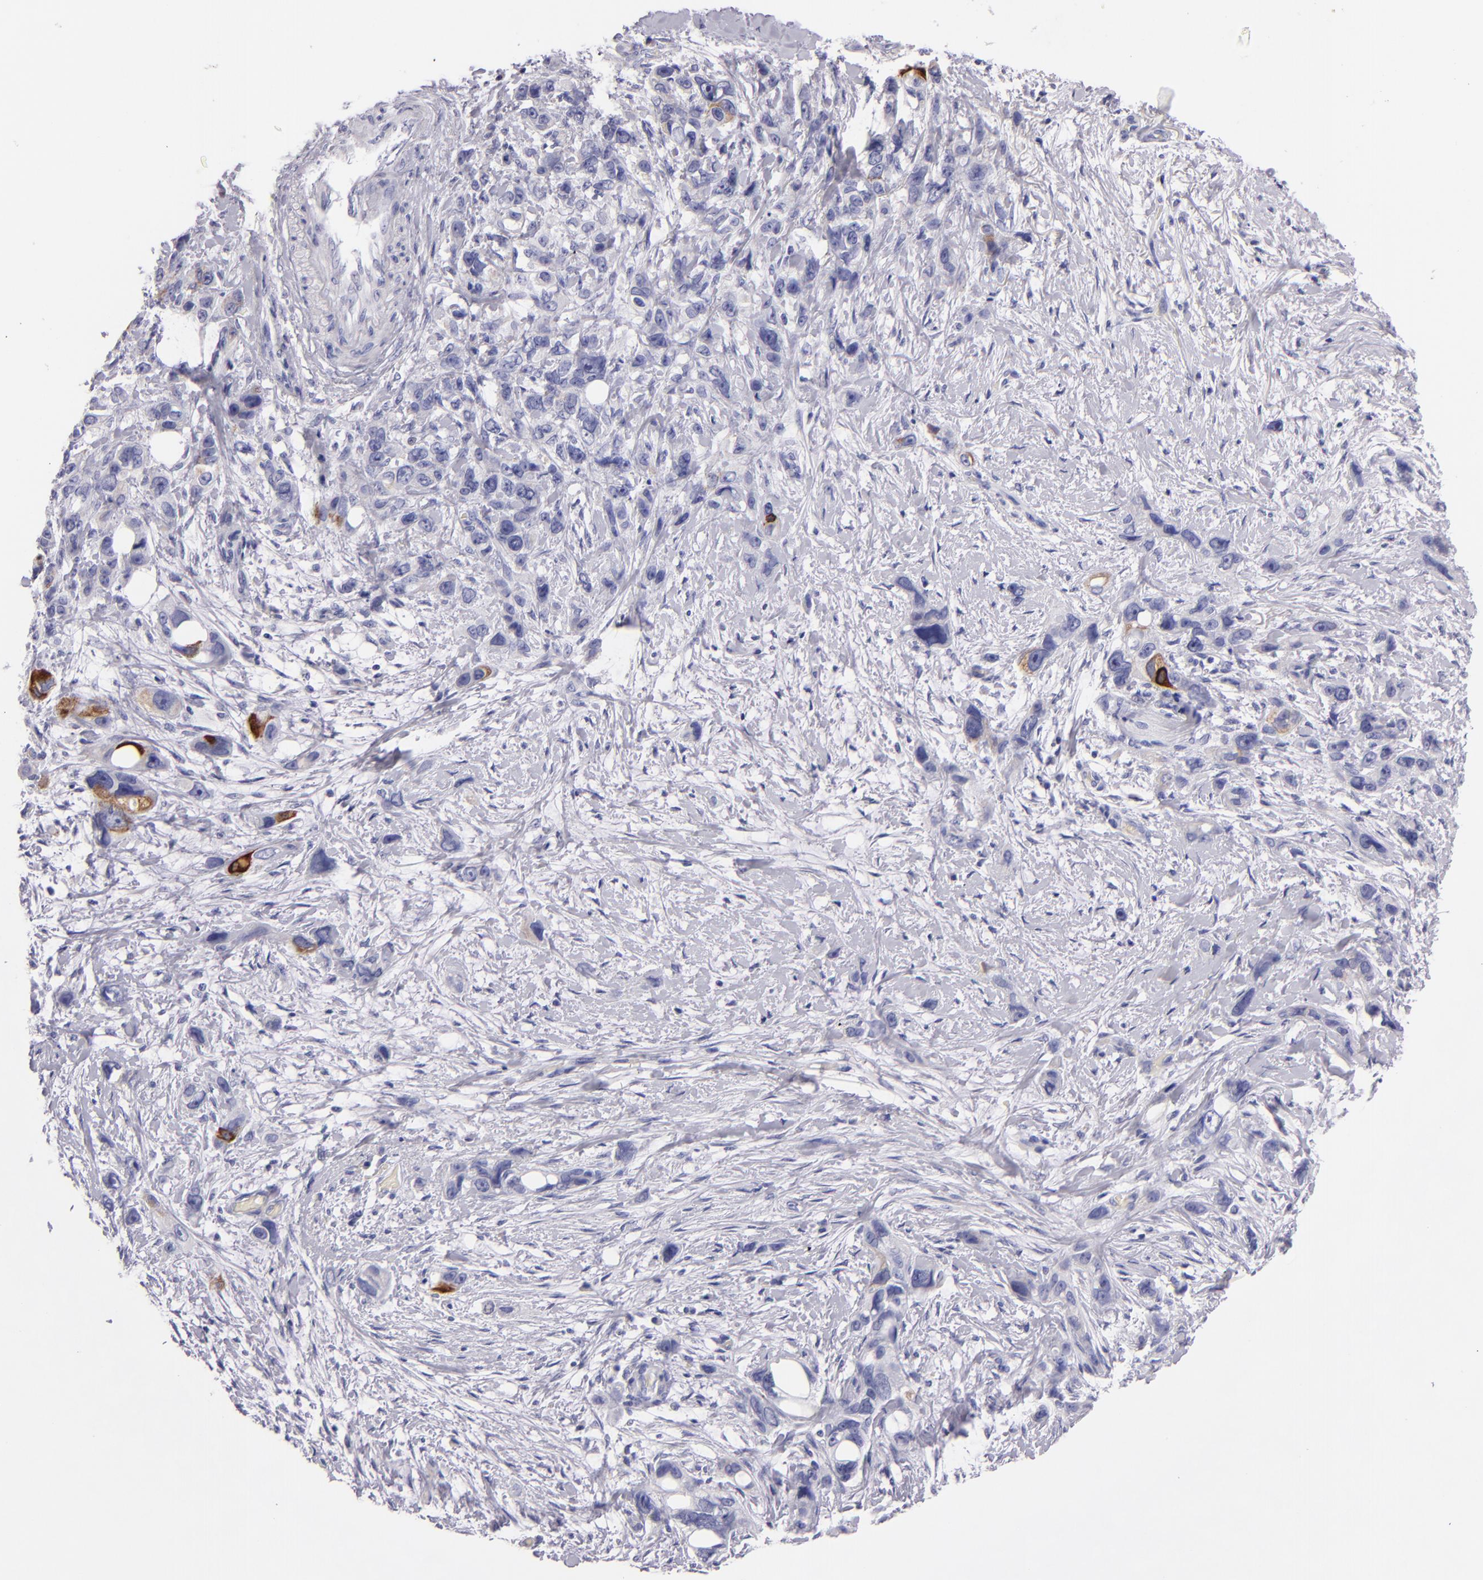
{"staining": {"intensity": "strong", "quantity": "<25%", "location": "cytoplasmic/membranous"}, "tissue": "stomach cancer", "cell_type": "Tumor cells", "image_type": "cancer", "snomed": [{"axis": "morphology", "description": "Adenocarcinoma, NOS"}, {"axis": "topography", "description": "Stomach, upper"}], "caption": "Human stomach adenocarcinoma stained with a brown dye demonstrates strong cytoplasmic/membranous positive expression in approximately <25% of tumor cells.", "gene": "MUC5AC", "patient": {"sex": "male", "age": 47}}